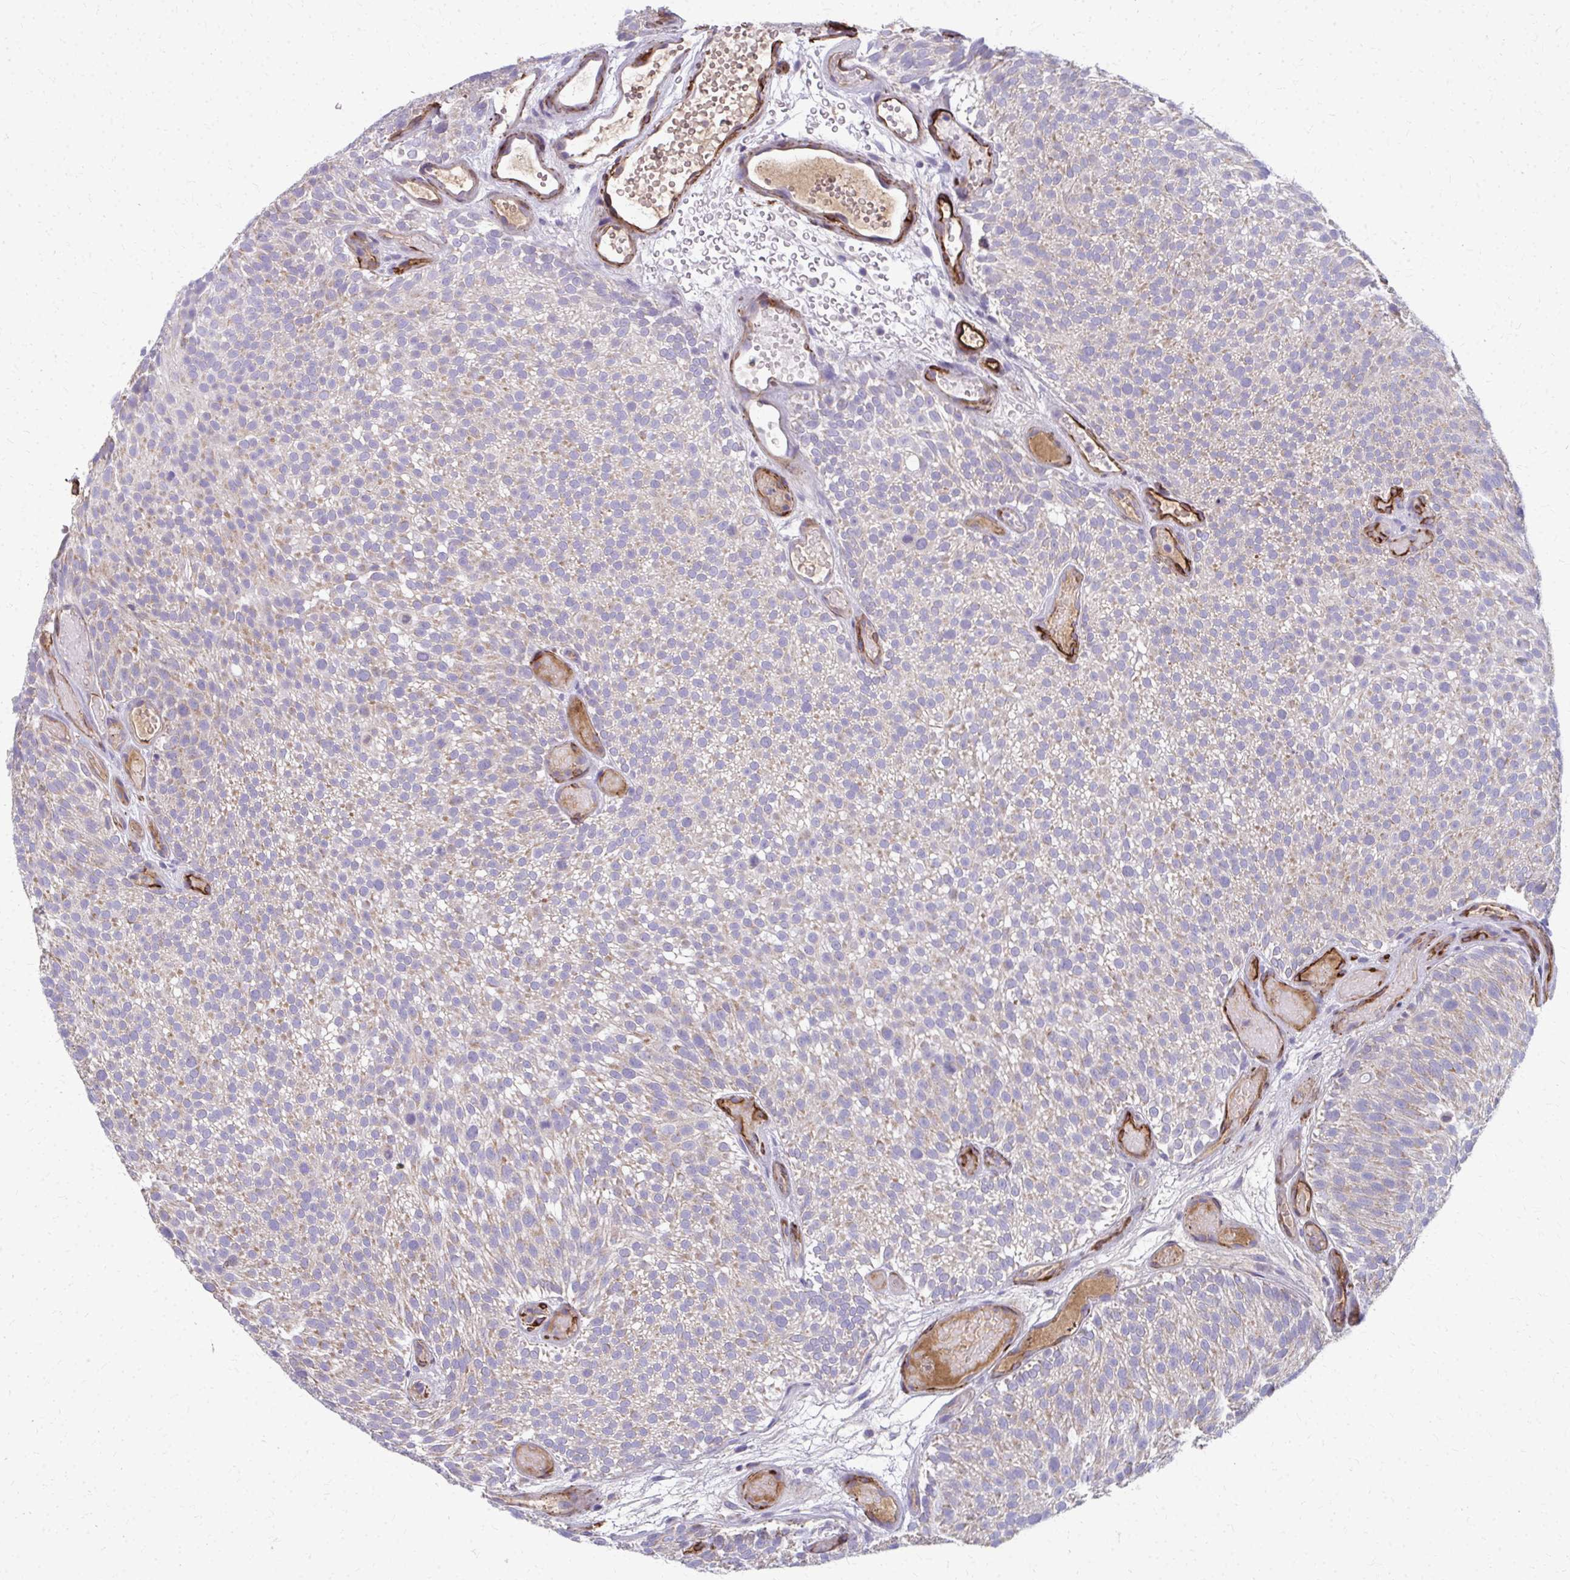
{"staining": {"intensity": "weak", "quantity": "25%-75%", "location": "cytoplasmic/membranous"}, "tissue": "urothelial cancer", "cell_type": "Tumor cells", "image_type": "cancer", "snomed": [{"axis": "morphology", "description": "Urothelial carcinoma, Low grade"}, {"axis": "topography", "description": "Urinary bladder"}], "caption": "A brown stain labels weak cytoplasmic/membranous staining of a protein in urothelial cancer tumor cells.", "gene": "ADIPOQ", "patient": {"sex": "male", "age": 78}}